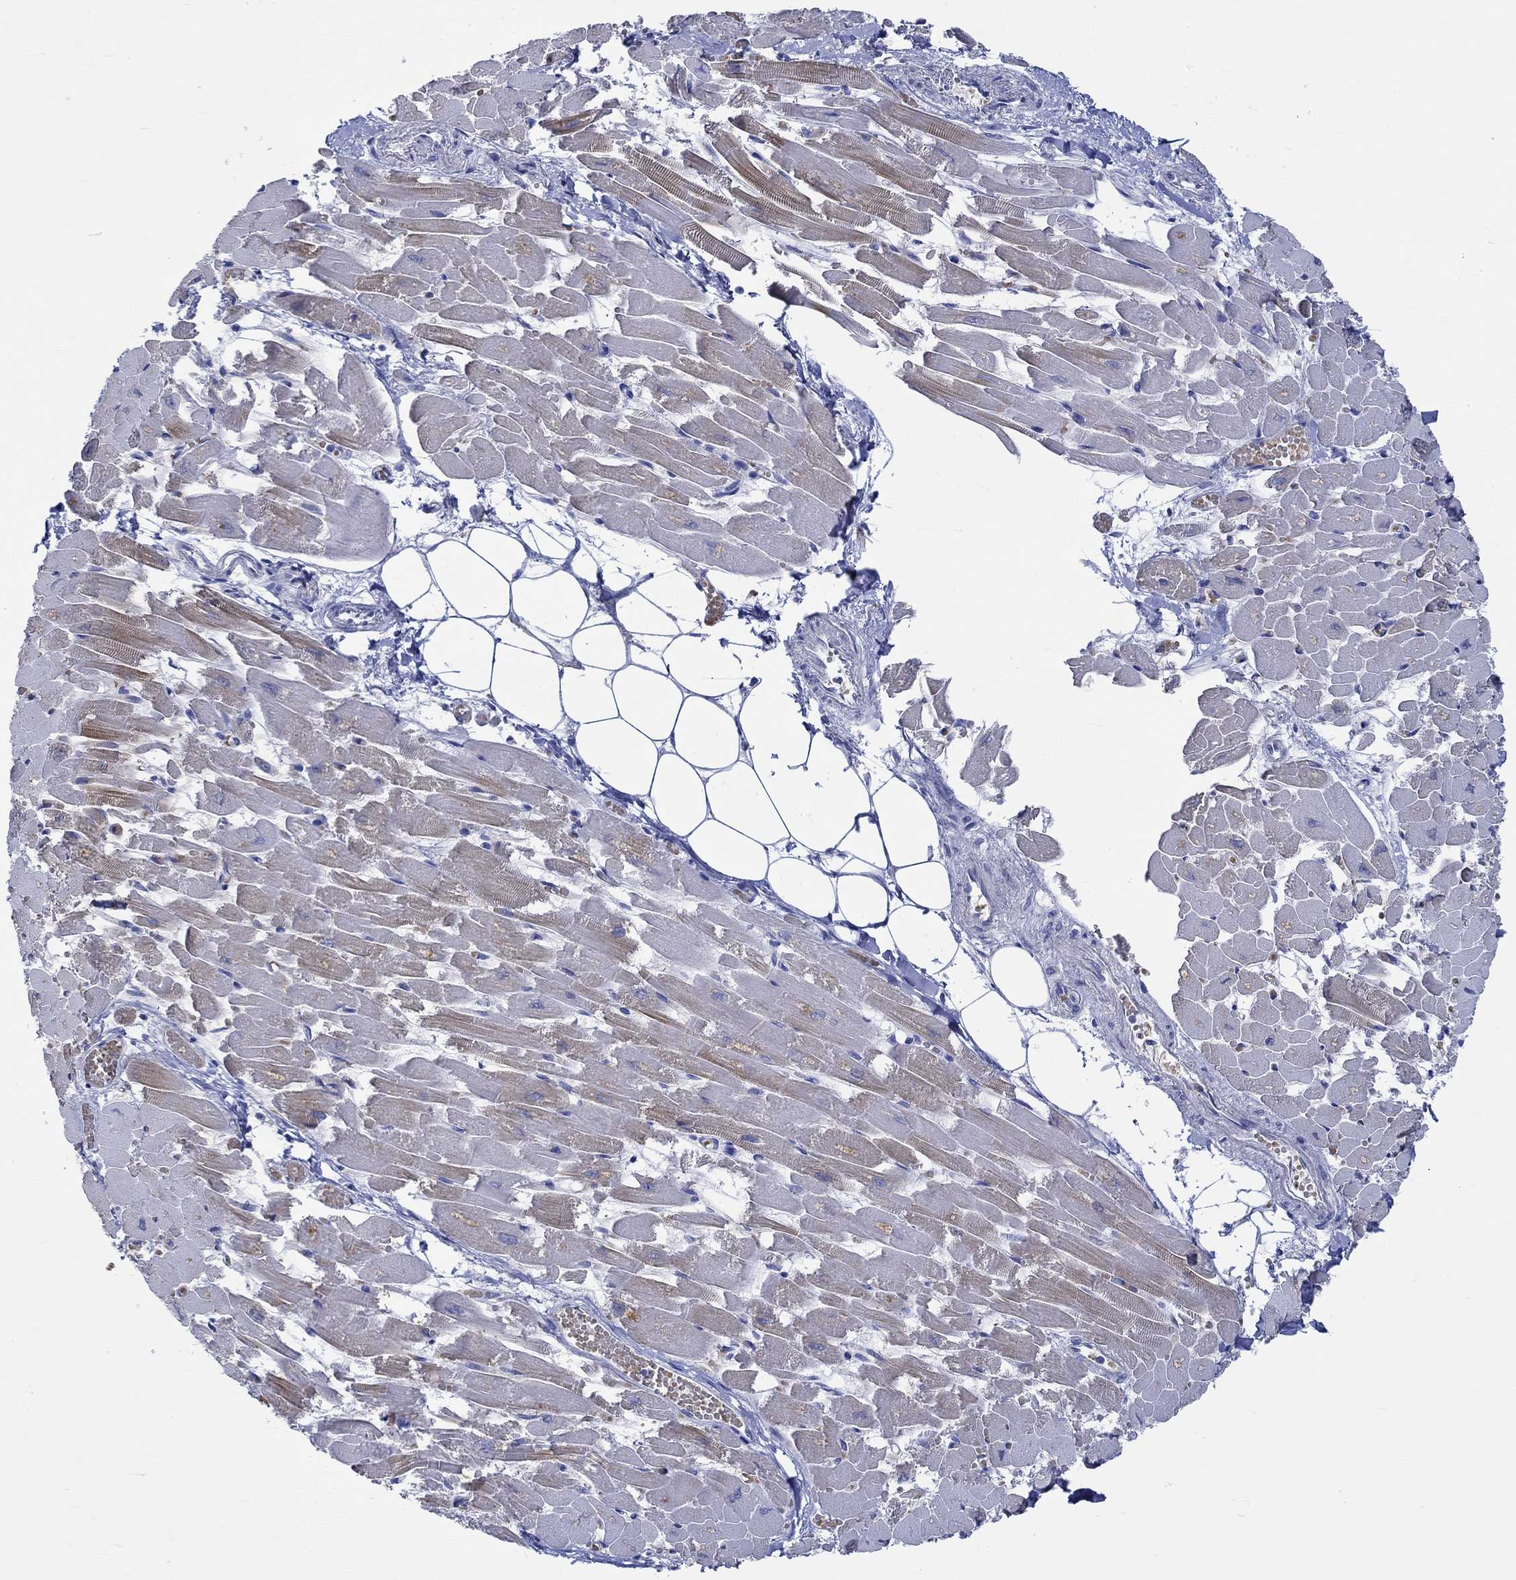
{"staining": {"intensity": "moderate", "quantity": "25%-75%", "location": "cytoplasmic/membranous"}, "tissue": "heart muscle", "cell_type": "Cardiomyocytes", "image_type": "normal", "snomed": [{"axis": "morphology", "description": "Normal tissue, NOS"}, {"axis": "topography", "description": "Heart"}], "caption": "Brown immunohistochemical staining in unremarkable human heart muscle demonstrates moderate cytoplasmic/membranous staining in about 25%-75% of cardiomyocytes.", "gene": "KCNA1", "patient": {"sex": "female", "age": 52}}